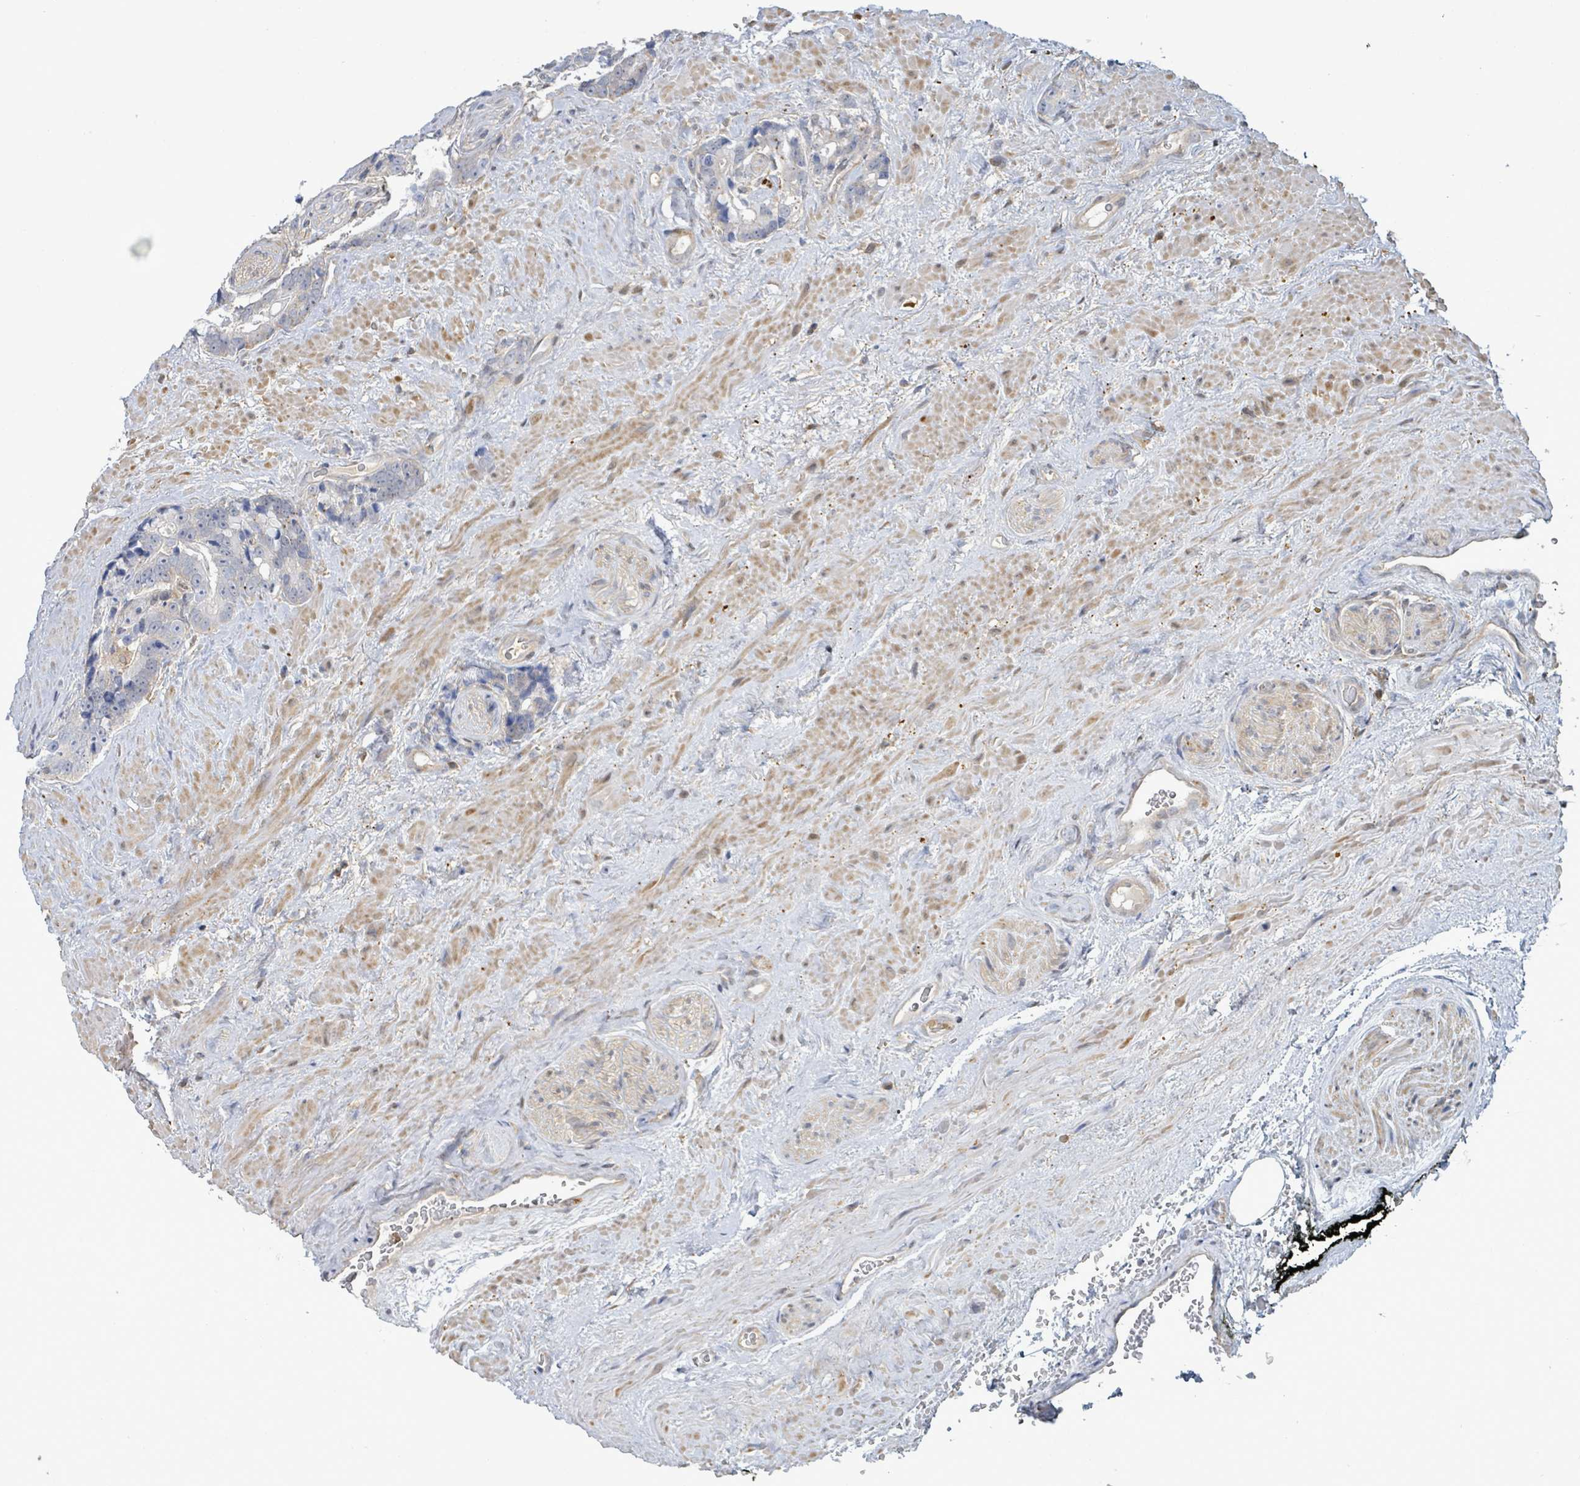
{"staining": {"intensity": "negative", "quantity": "none", "location": "none"}, "tissue": "prostate cancer", "cell_type": "Tumor cells", "image_type": "cancer", "snomed": [{"axis": "morphology", "description": "Adenocarcinoma, High grade"}, {"axis": "topography", "description": "Prostate"}], "caption": "Immunohistochemistry (IHC) micrograph of human adenocarcinoma (high-grade) (prostate) stained for a protein (brown), which displays no positivity in tumor cells. Nuclei are stained in blue.", "gene": "PGAM1", "patient": {"sex": "male", "age": 74}}